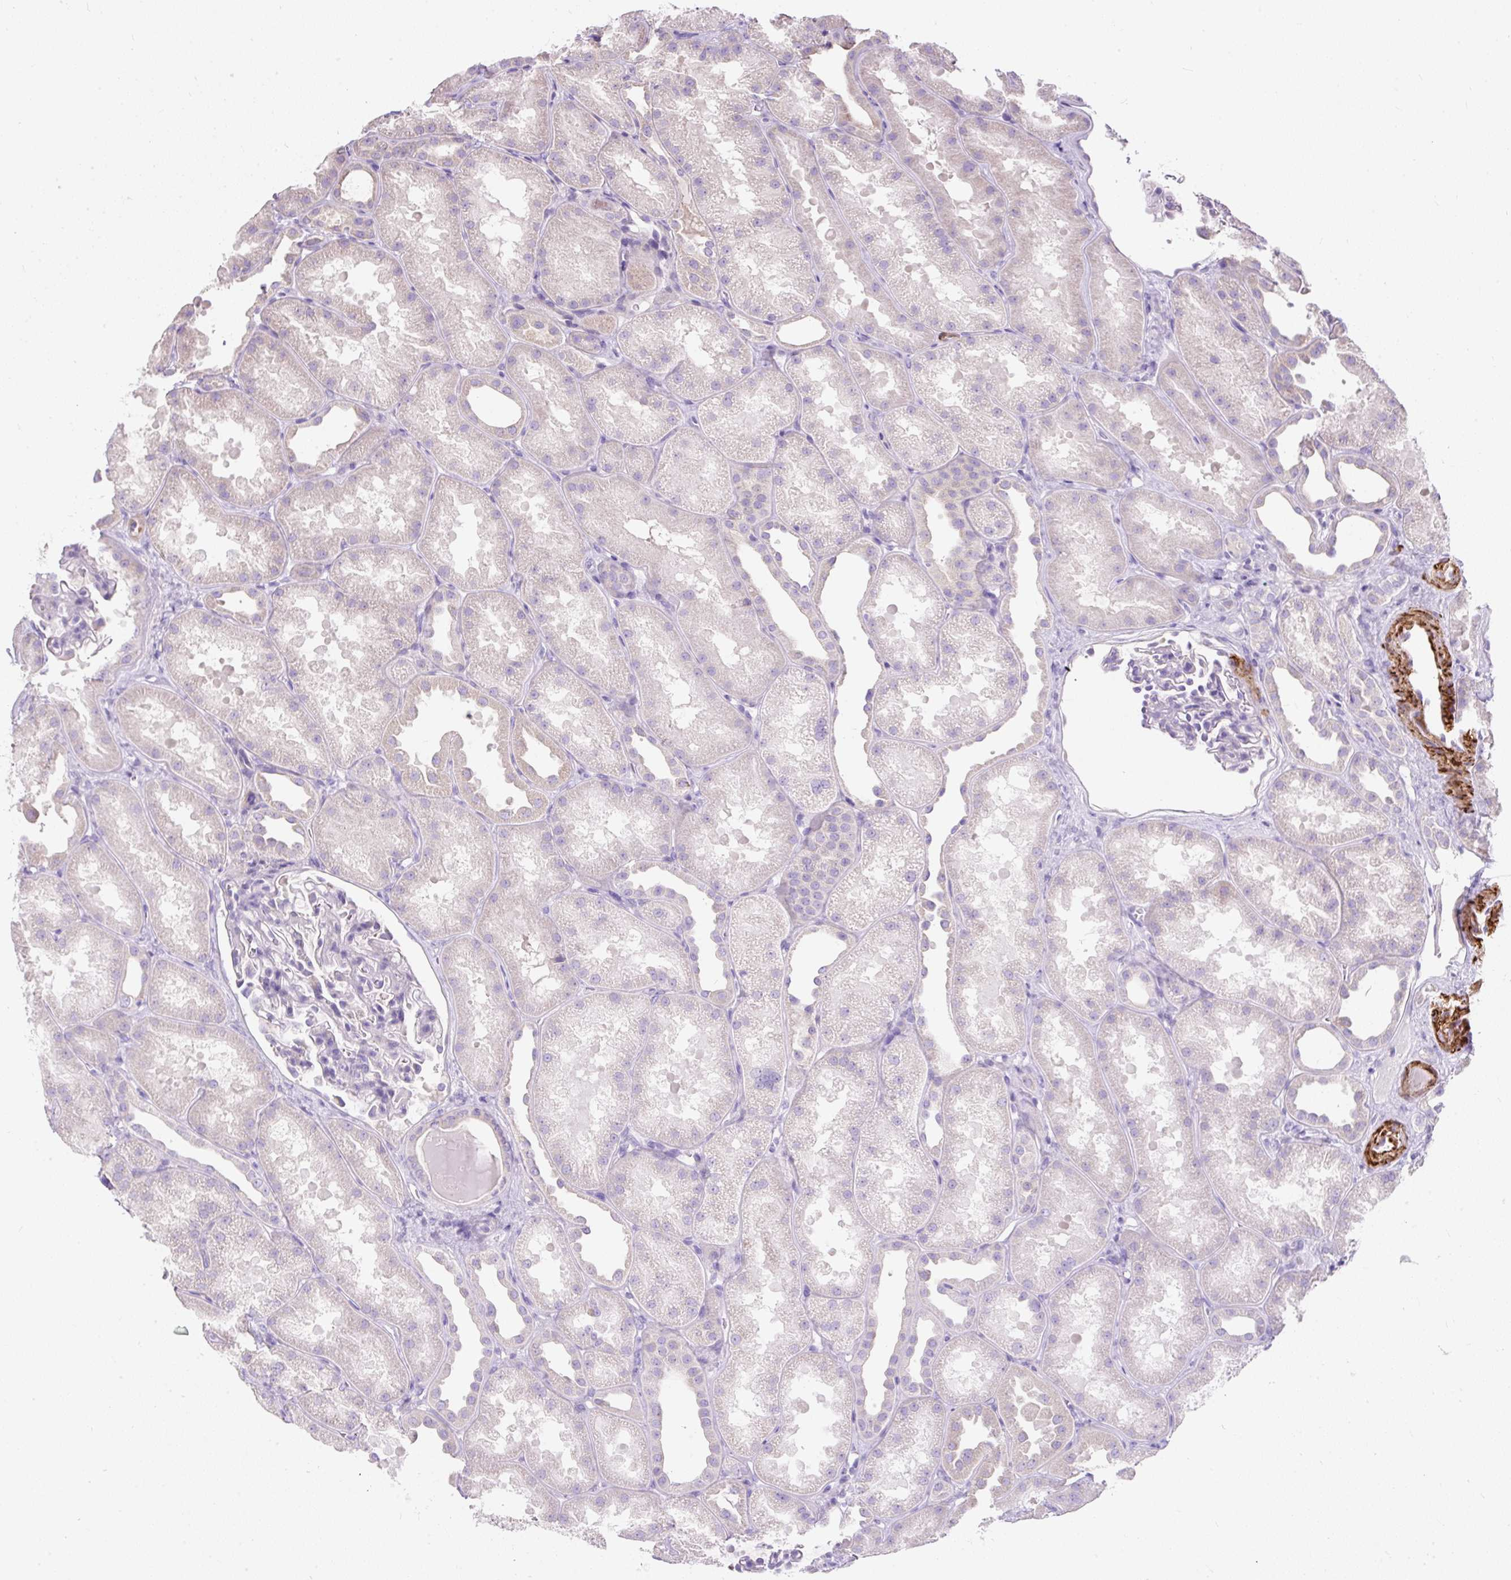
{"staining": {"intensity": "negative", "quantity": "none", "location": "none"}, "tissue": "kidney", "cell_type": "Cells in glomeruli", "image_type": "normal", "snomed": [{"axis": "morphology", "description": "Normal tissue, NOS"}, {"axis": "topography", "description": "Kidney"}], "caption": "High magnification brightfield microscopy of normal kidney stained with DAB (3,3'-diaminobenzidine) (brown) and counterstained with hematoxylin (blue): cells in glomeruli show no significant staining. Brightfield microscopy of IHC stained with DAB (3,3'-diaminobenzidine) (brown) and hematoxylin (blue), captured at high magnification.", "gene": "SUSD5", "patient": {"sex": "male", "age": 61}}